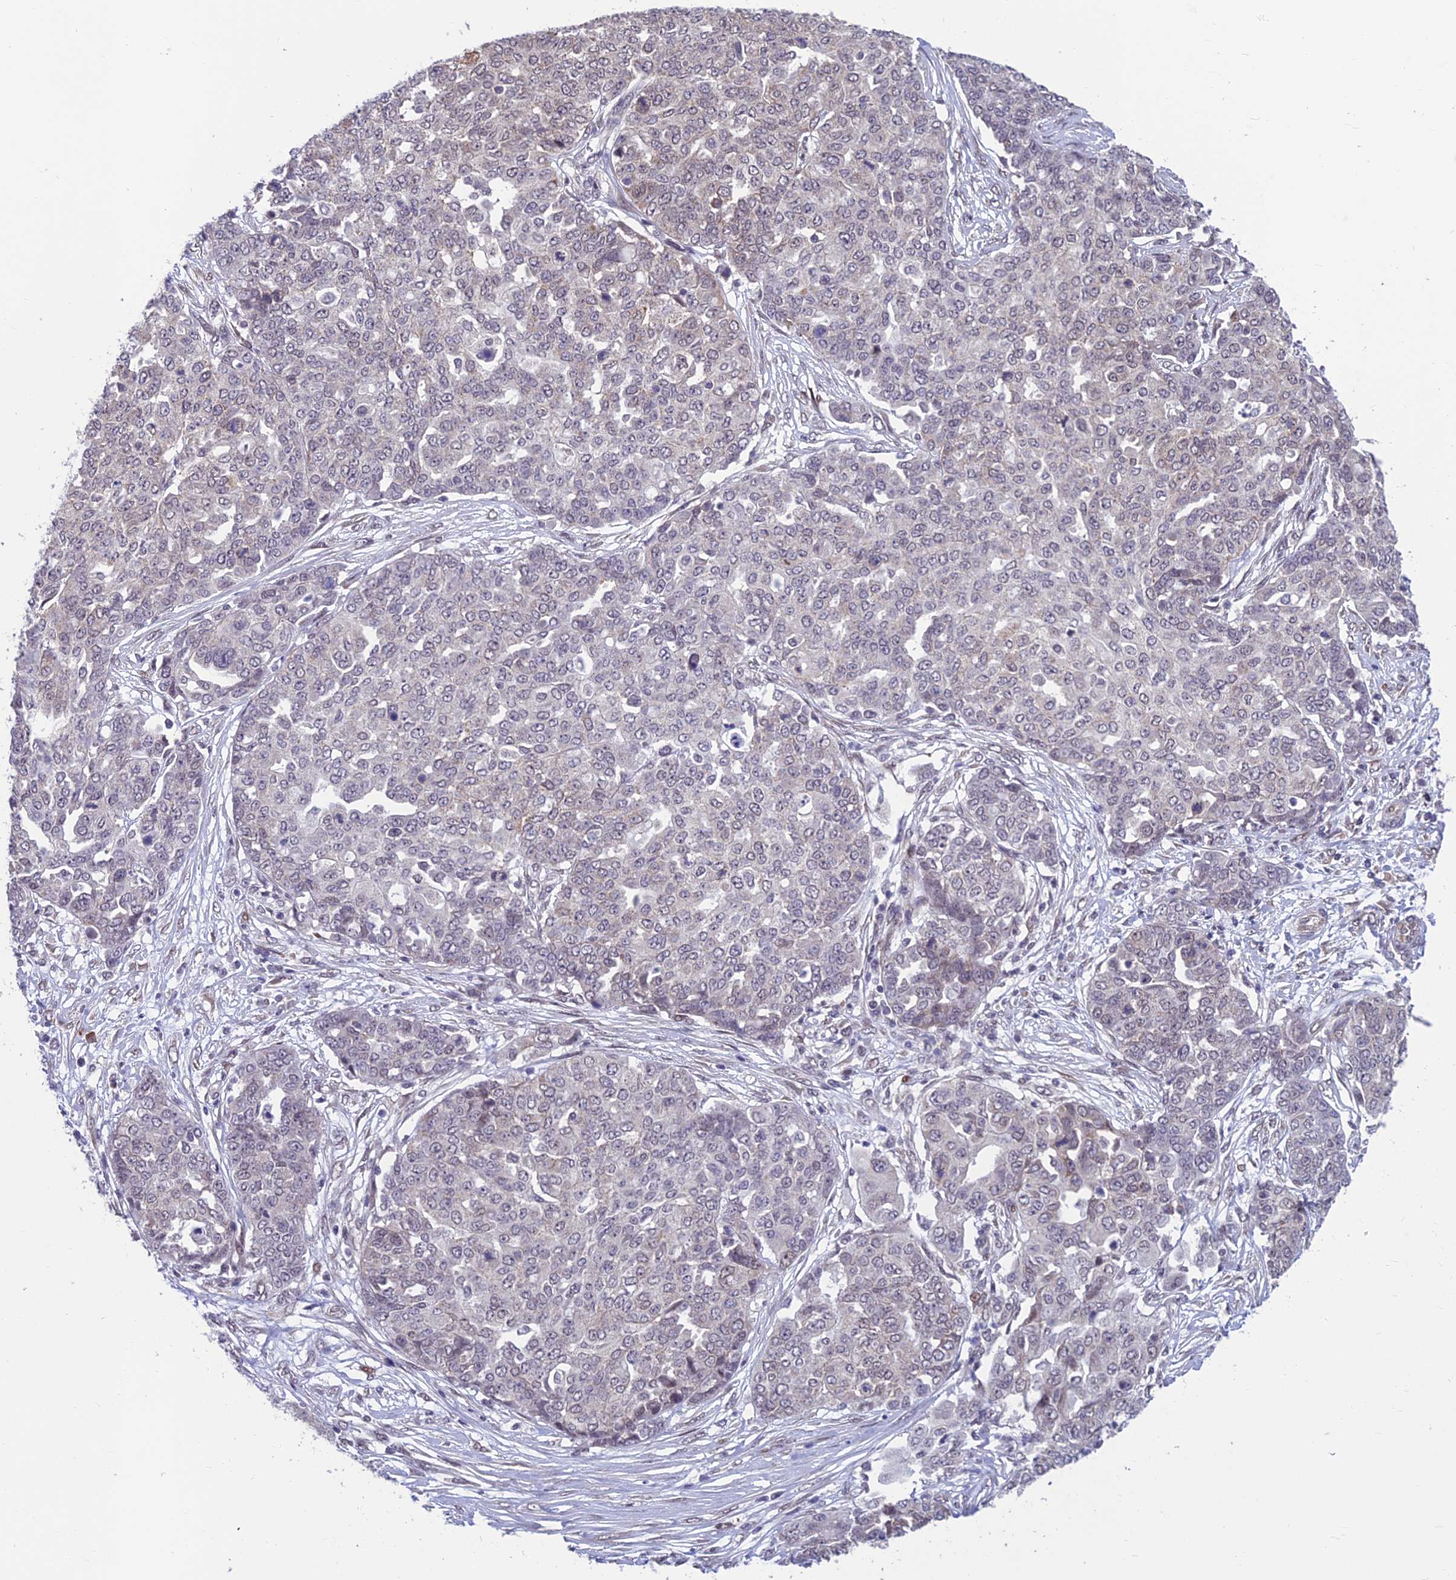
{"staining": {"intensity": "negative", "quantity": "none", "location": "none"}, "tissue": "ovarian cancer", "cell_type": "Tumor cells", "image_type": "cancer", "snomed": [{"axis": "morphology", "description": "Cystadenocarcinoma, serous, NOS"}, {"axis": "topography", "description": "Soft tissue"}, {"axis": "topography", "description": "Ovary"}], "caption": "This is an immunohistochemistry (IHC) photomicrograph of human ovarian cancer. There is no positivity in tumor cells.", "gene": "KIAA1191", "patient": {"sex": "female", "age": 57}}